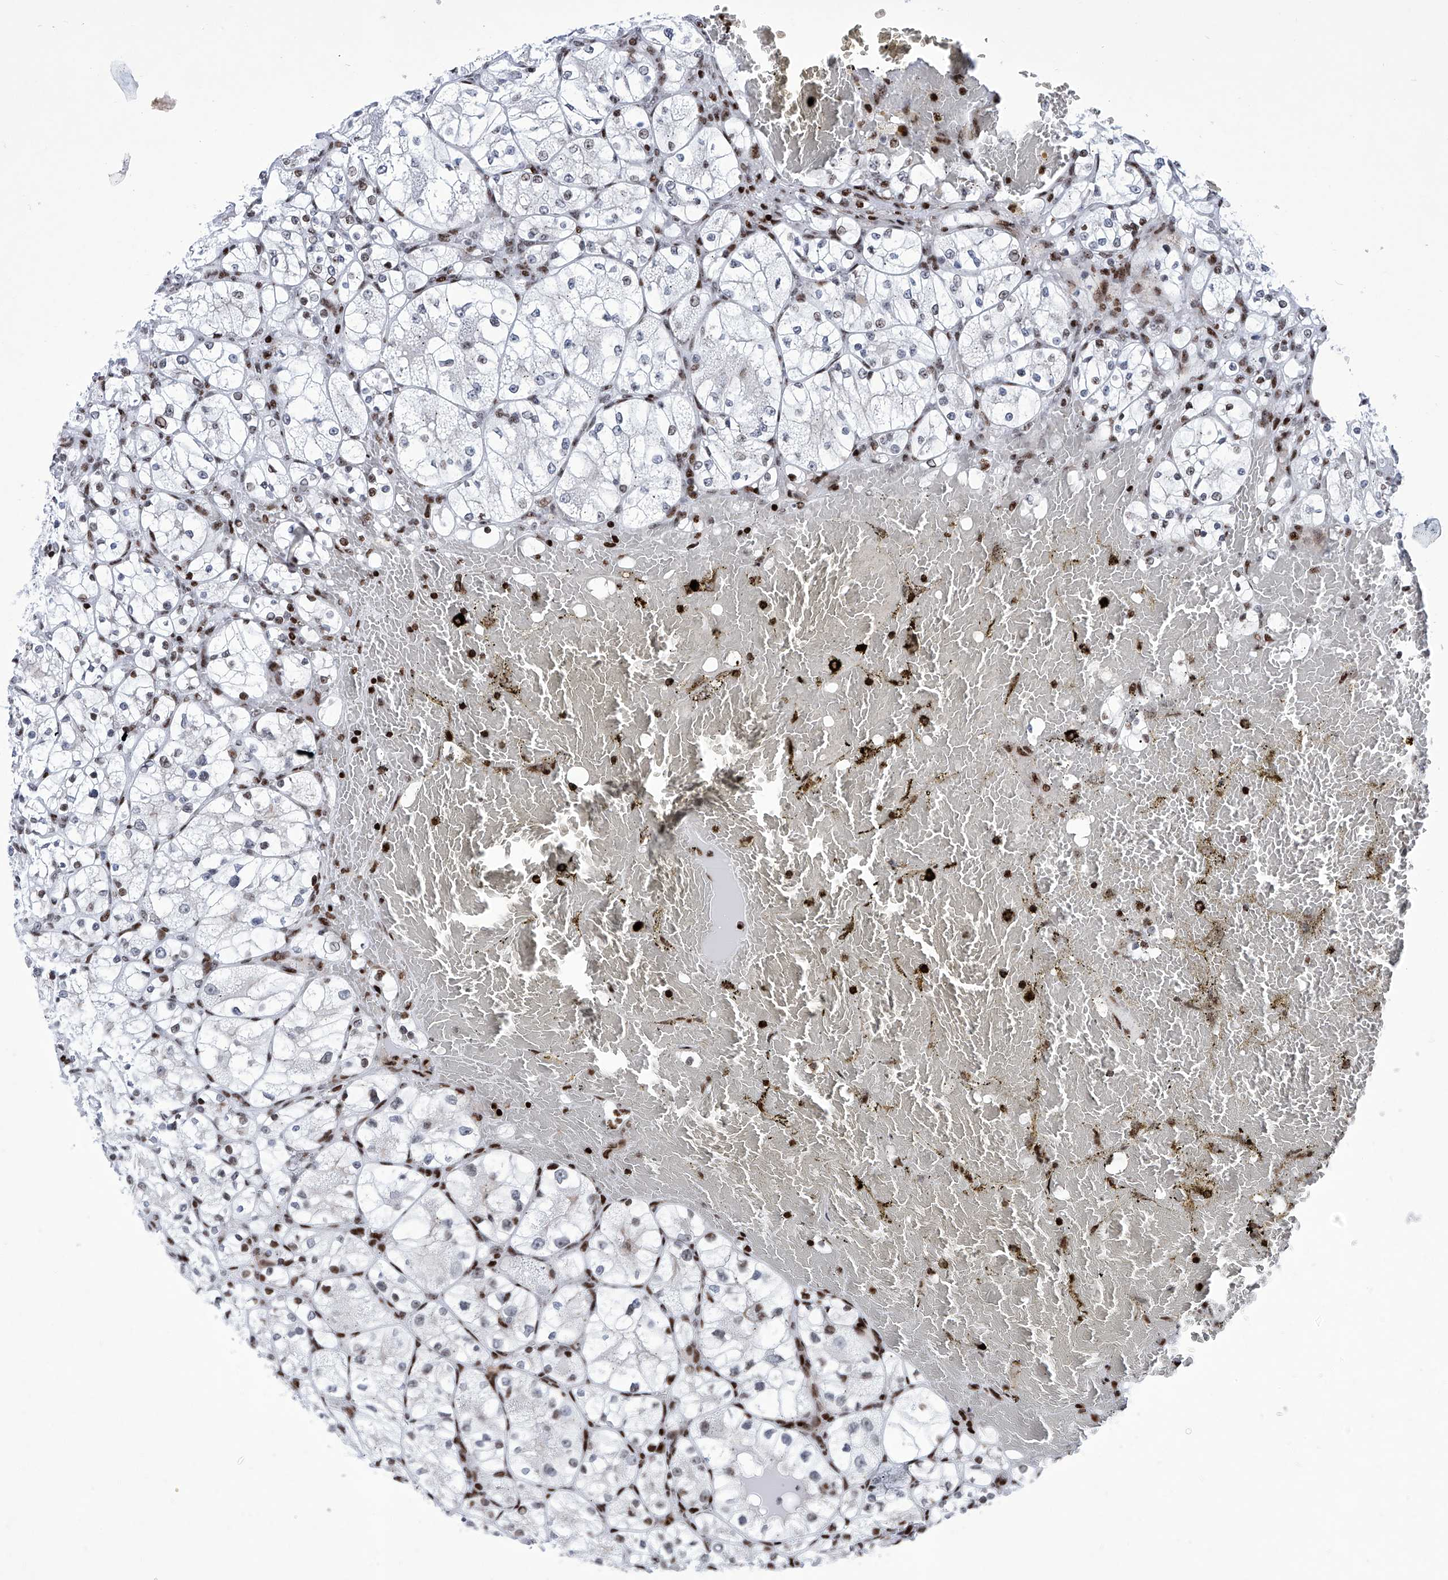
{"staining": {"intensity": "weak", "quantity": "<25%", "location": "nuclear"}, "tissue": "renal cancer", "cell_type": "Tumor cells", "image_type": "cancer", "snomed": [{"axis": "morphology", "description": "Adenocarcinoma, NOS"}, {"axis": "topography", "description": "Kidney"}], "caption": "The photomicrograph shows no significant staining in tumor cells of renal cancer. (Stains: DAB immunohistochemistry (IHC) with hematoxylin counter stain, Microscopy: brightfield microscopy at high magnification).", "gene": "HEY2", "patient": {"sex": "female", "age": 69}}